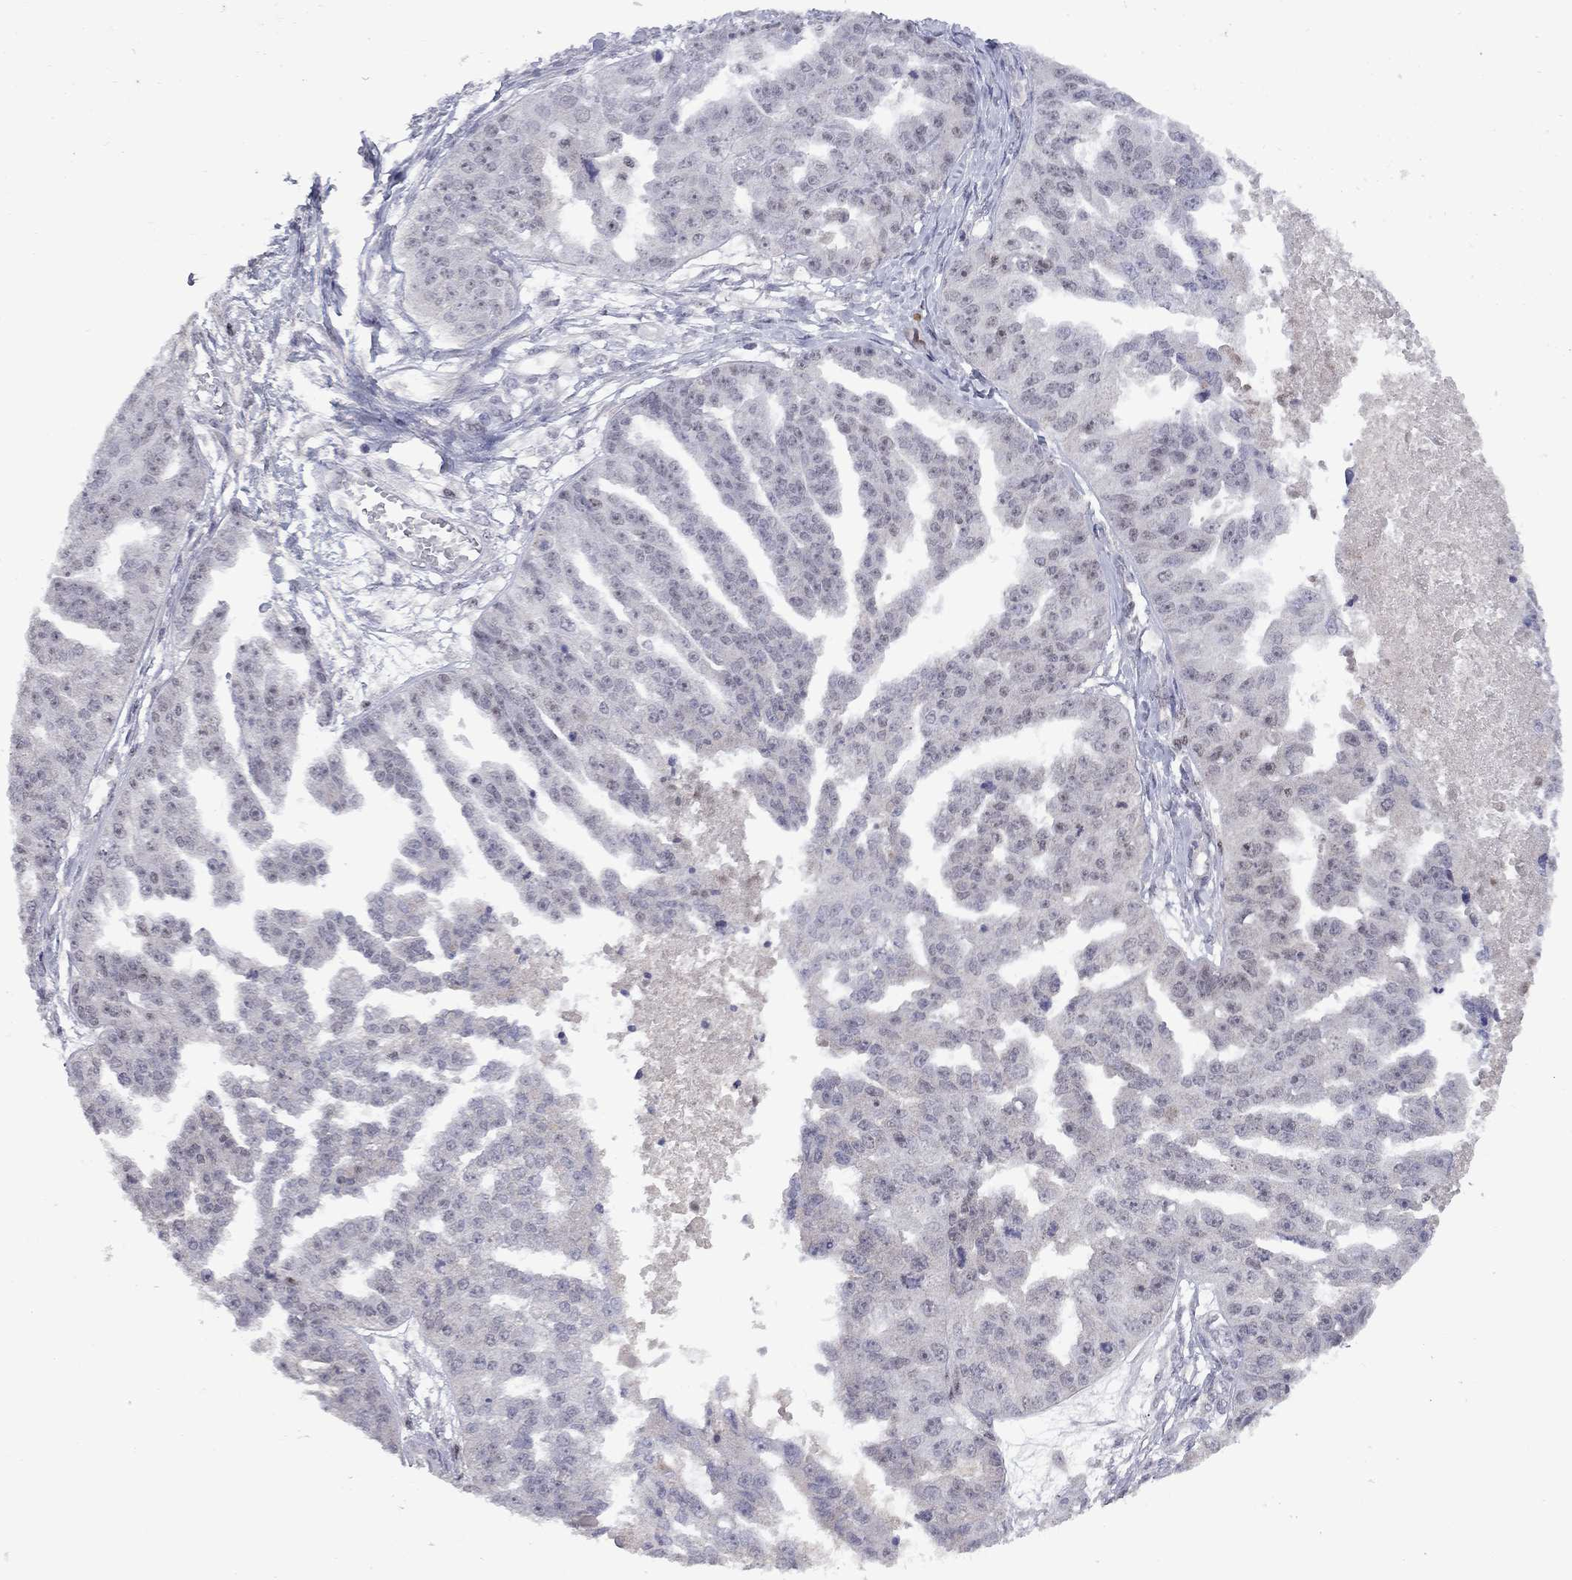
{"staining": {"intensity": "negative", "quantity": "none", "location": "none"}, "tissue": "ovarian cancer", "cell_type": "Tumor cells", "image_type": "cancer", "snomed": [{"axis": "morphology", "description": "Cystadenocarcinoma, serous, NOS"}, {"axis": "topography", "description": "Ovary"}], "caption": "Serous cystadenocarcinoma (ovarian) was stained to show a protein in brown. There is no significant expression in tumor cells.", "gene": "SPOUT1", "patient": {"sex": "female", "age": 58}}